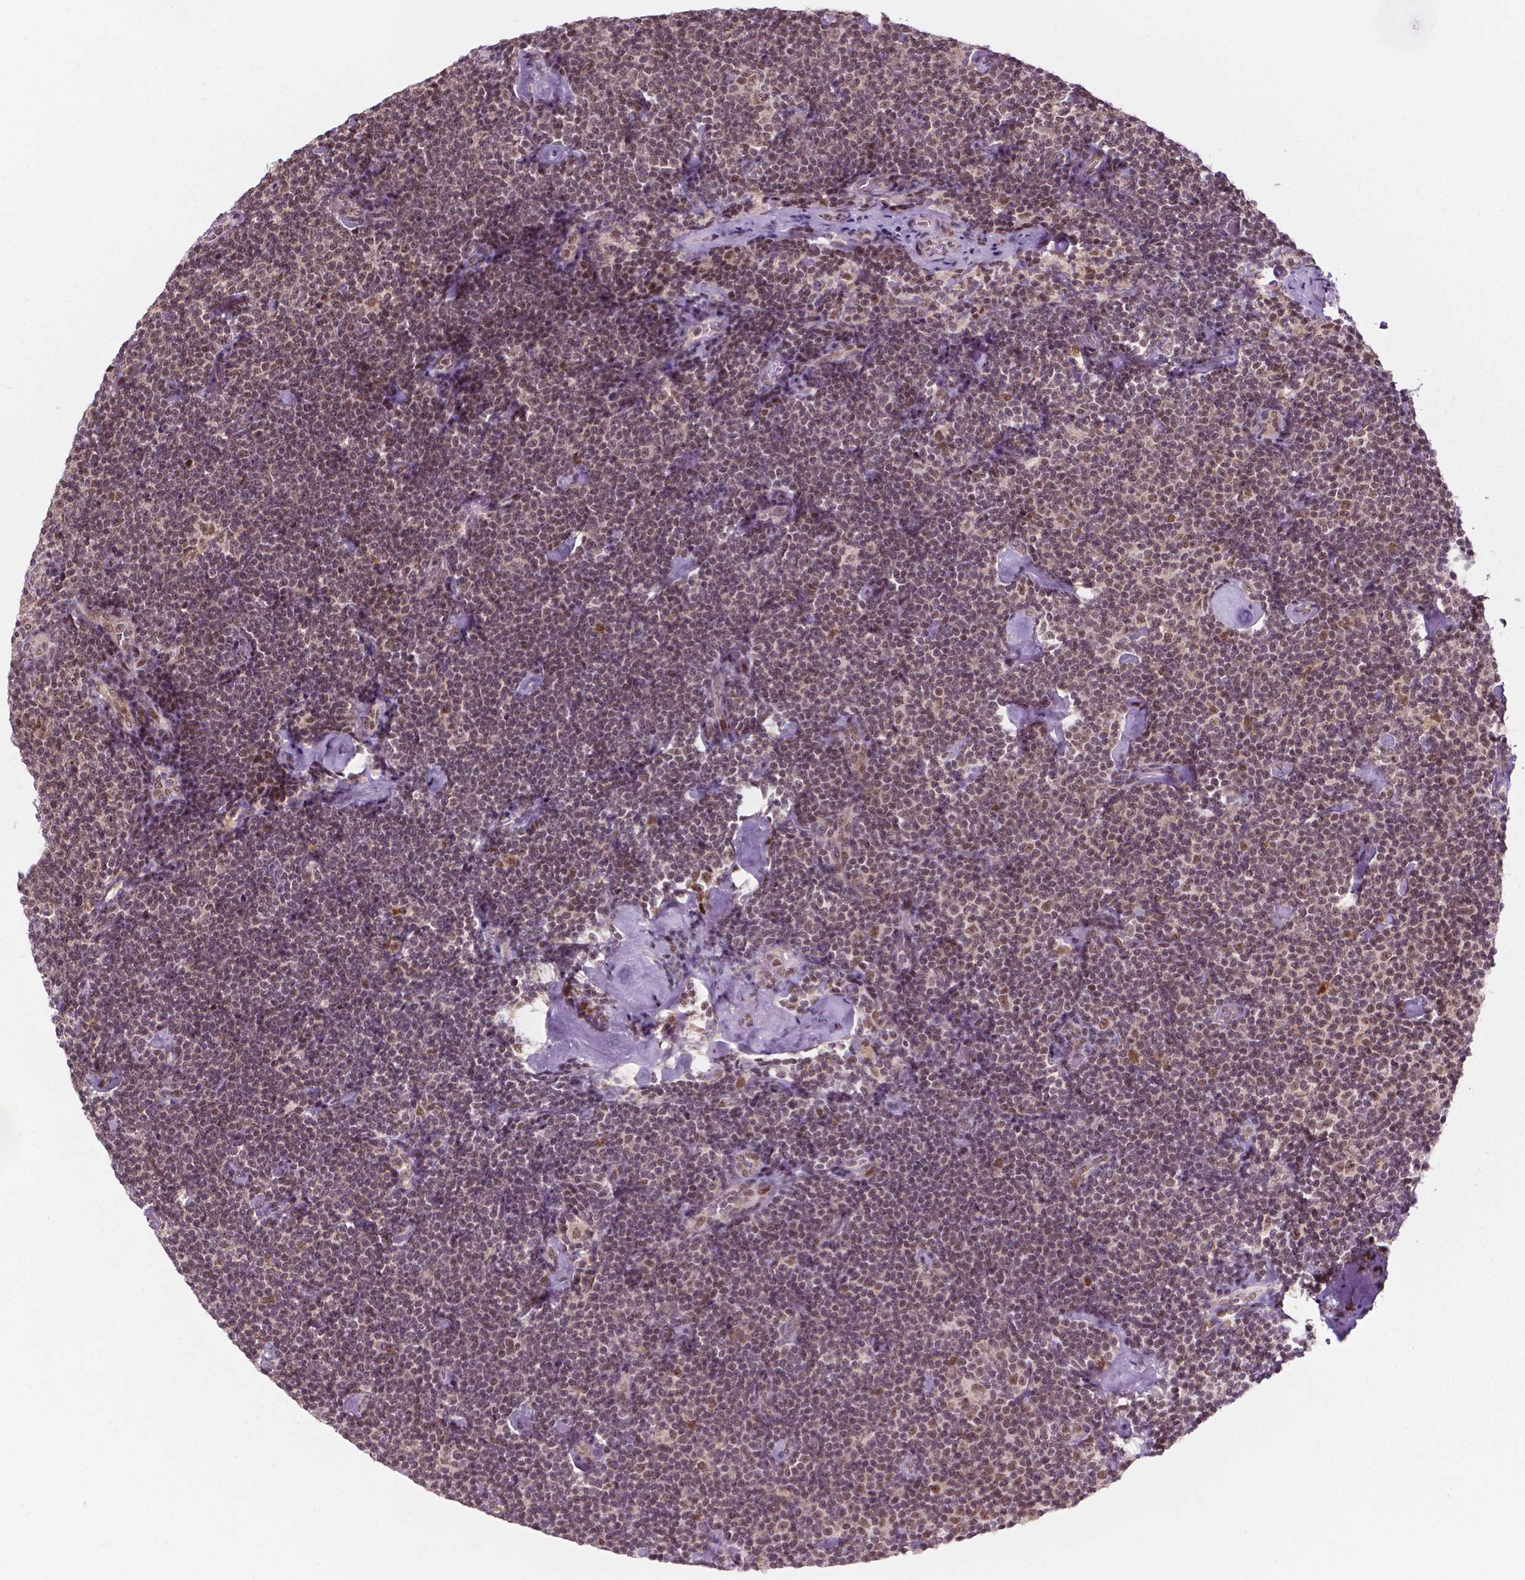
{"staining": {"intensity": "moderate", "quantity": "<25%", "location": "nuclear"}, "tissue": "lymphoma", "cell_type": "Tumor cells", "image_type": "cancer", "snomed": [{"axis": "morphology", "description": "Malignant lymphoma, non-Hodgkin's type, Low grade"}, {"axis": "topography", "description": "Lymph node"}], "caption": "Lymphoma stained with a protein marker reveals moderate staining in tumor cells.", "gene": "PER2", "patient": {"sex": "male", "age": 81}}